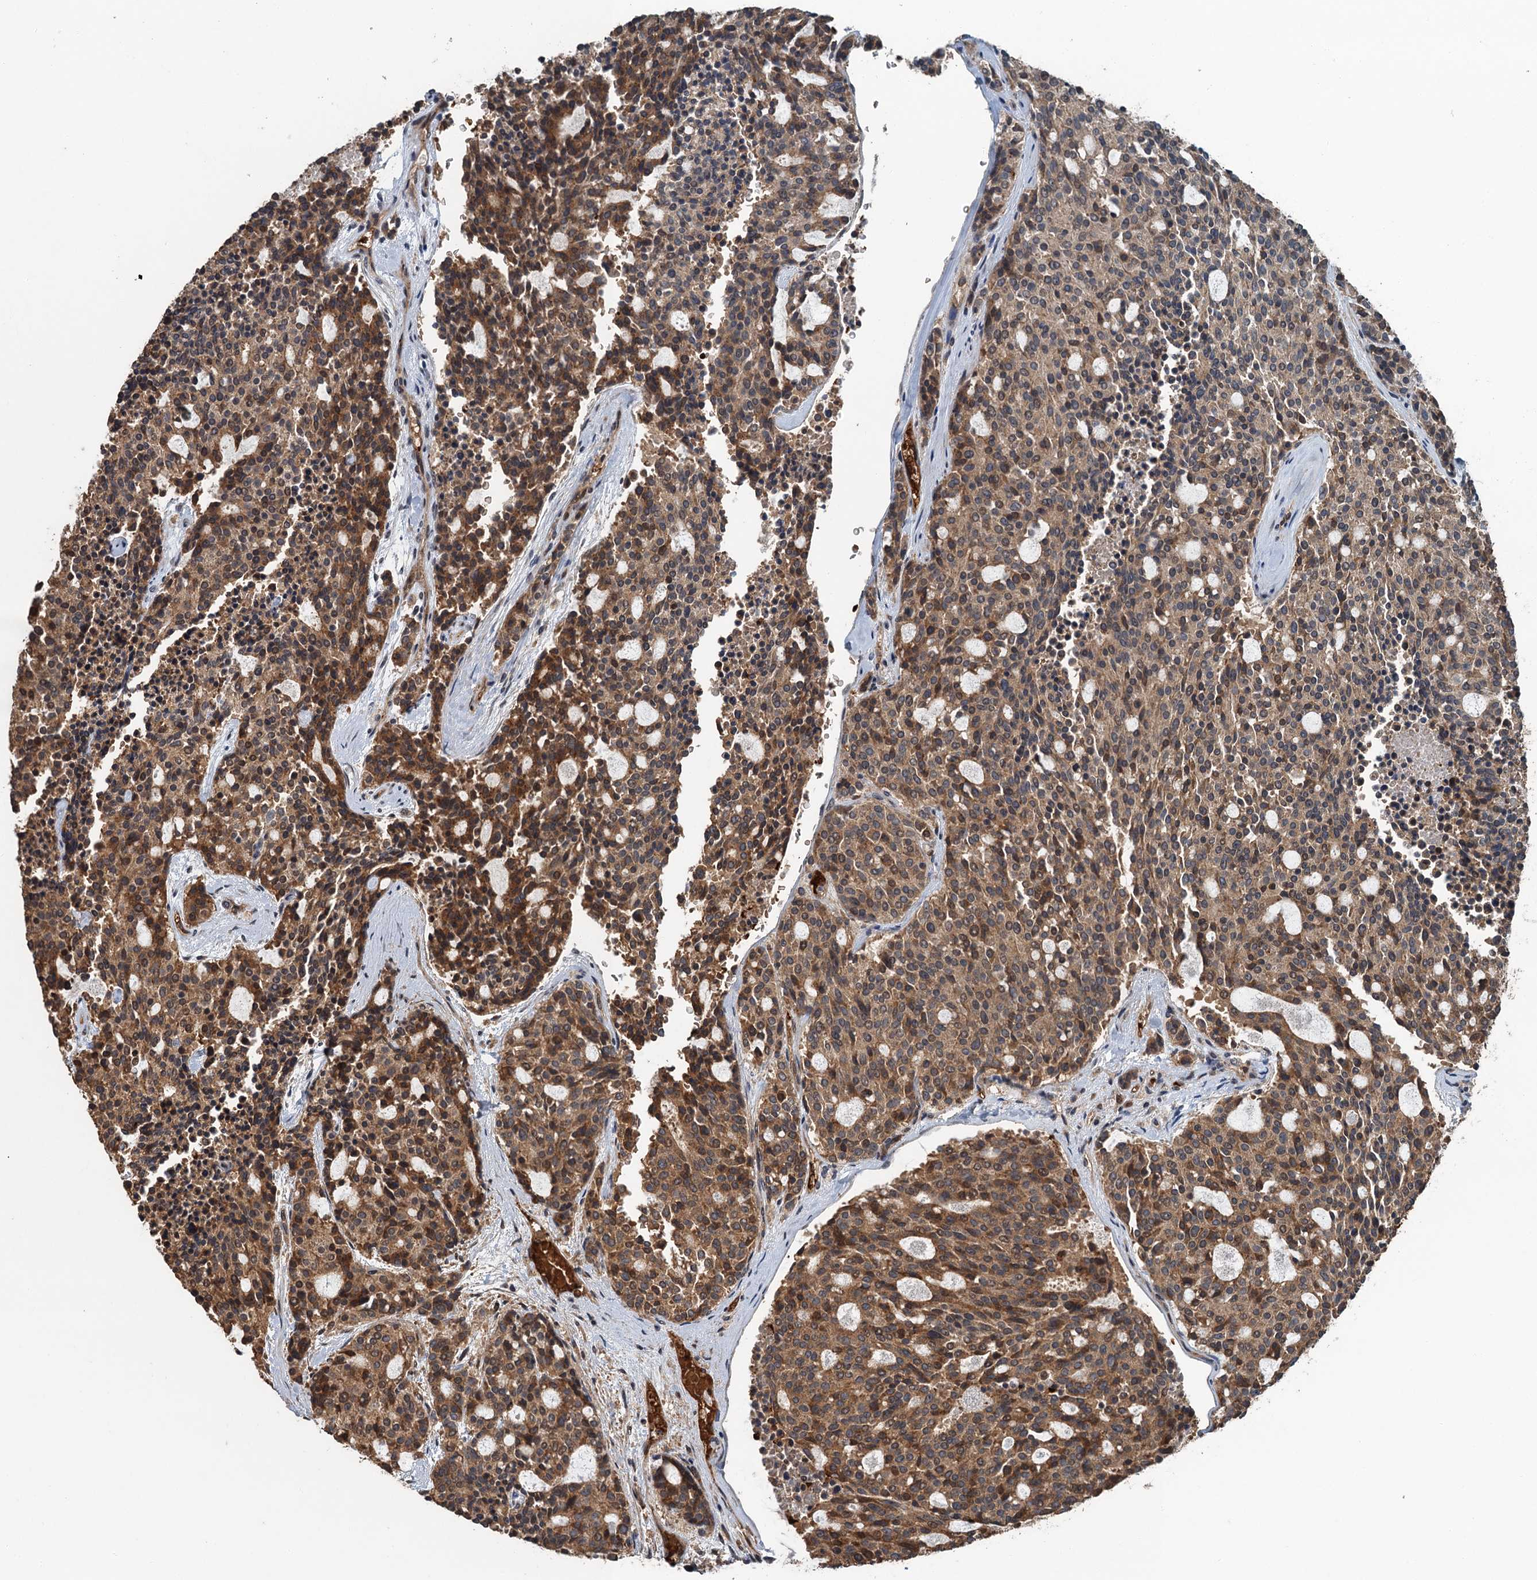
{"staining": {"intensity": "moderate", "quantity": ">75%", "location": "cytoplasmic/membranous"}, "tissue": "carcinoid", "cell_type": "Tumor cells", "image_type": "cancer", "snomed": [{"axis": "morphology", "description": "Carcinoid, malignant, NOS"}, {"axis": "topography", "description": "Pancreas"}], "caption": "Moderate cytoplasmic/membranous expression for a protein is appreciated in approximately >75% of tumor cells of carcinoid using immunohistochemistry (IHC).", "gene": "SNX32", "patient": {"sex": "female", "age": 54}}